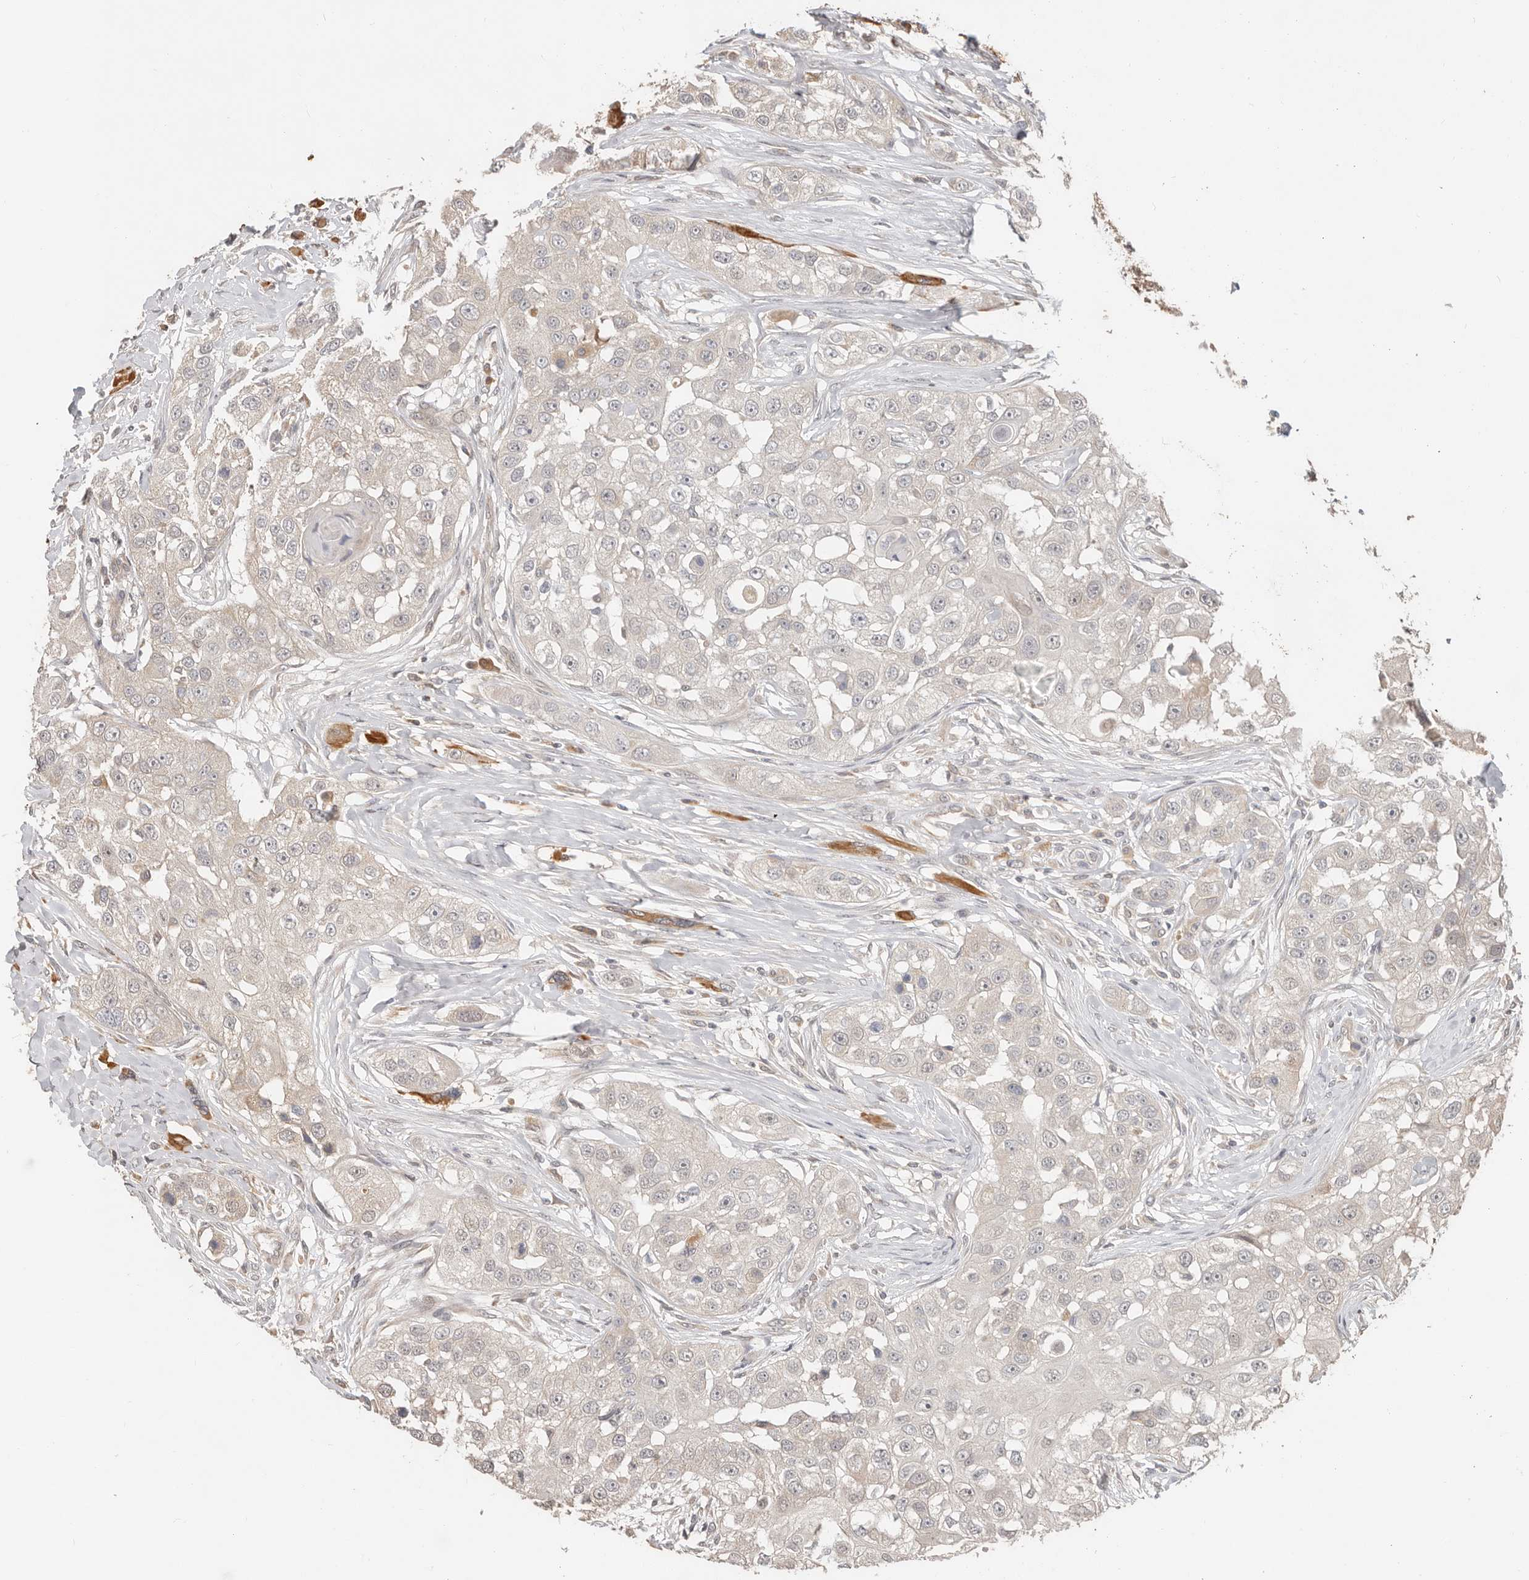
{"staining": {"intensity": "negative", "quantity": "none", "location": "none"}, "tissue": "head and neck cancer", "cell_type": "Tumor cells", "image_type": "cancer", "snomed": [{"axis": "morphology", "description": "Normal tissue, NOS"}, {"axis": "morphology", "description": "Squamous cell carcinoma, NOS"}, {"axis": "topography", "description": "Skeletal muscle"}, {"axis": "topography", "description": "Head-Neck"}], "caption": "Head and neck squamous cell carcinoma was stained to show a protein in brown. There is no significant expression in tumor cells. The staining was performed using DAB (3,3'-diaminobenzidine) to visualize the protein expression in brown, while the nuclei were stained in blue with hematoxylin (Magnification: 20x).", "gene": "MTFR2", "patient": {"sex": "male", "age": 51}}